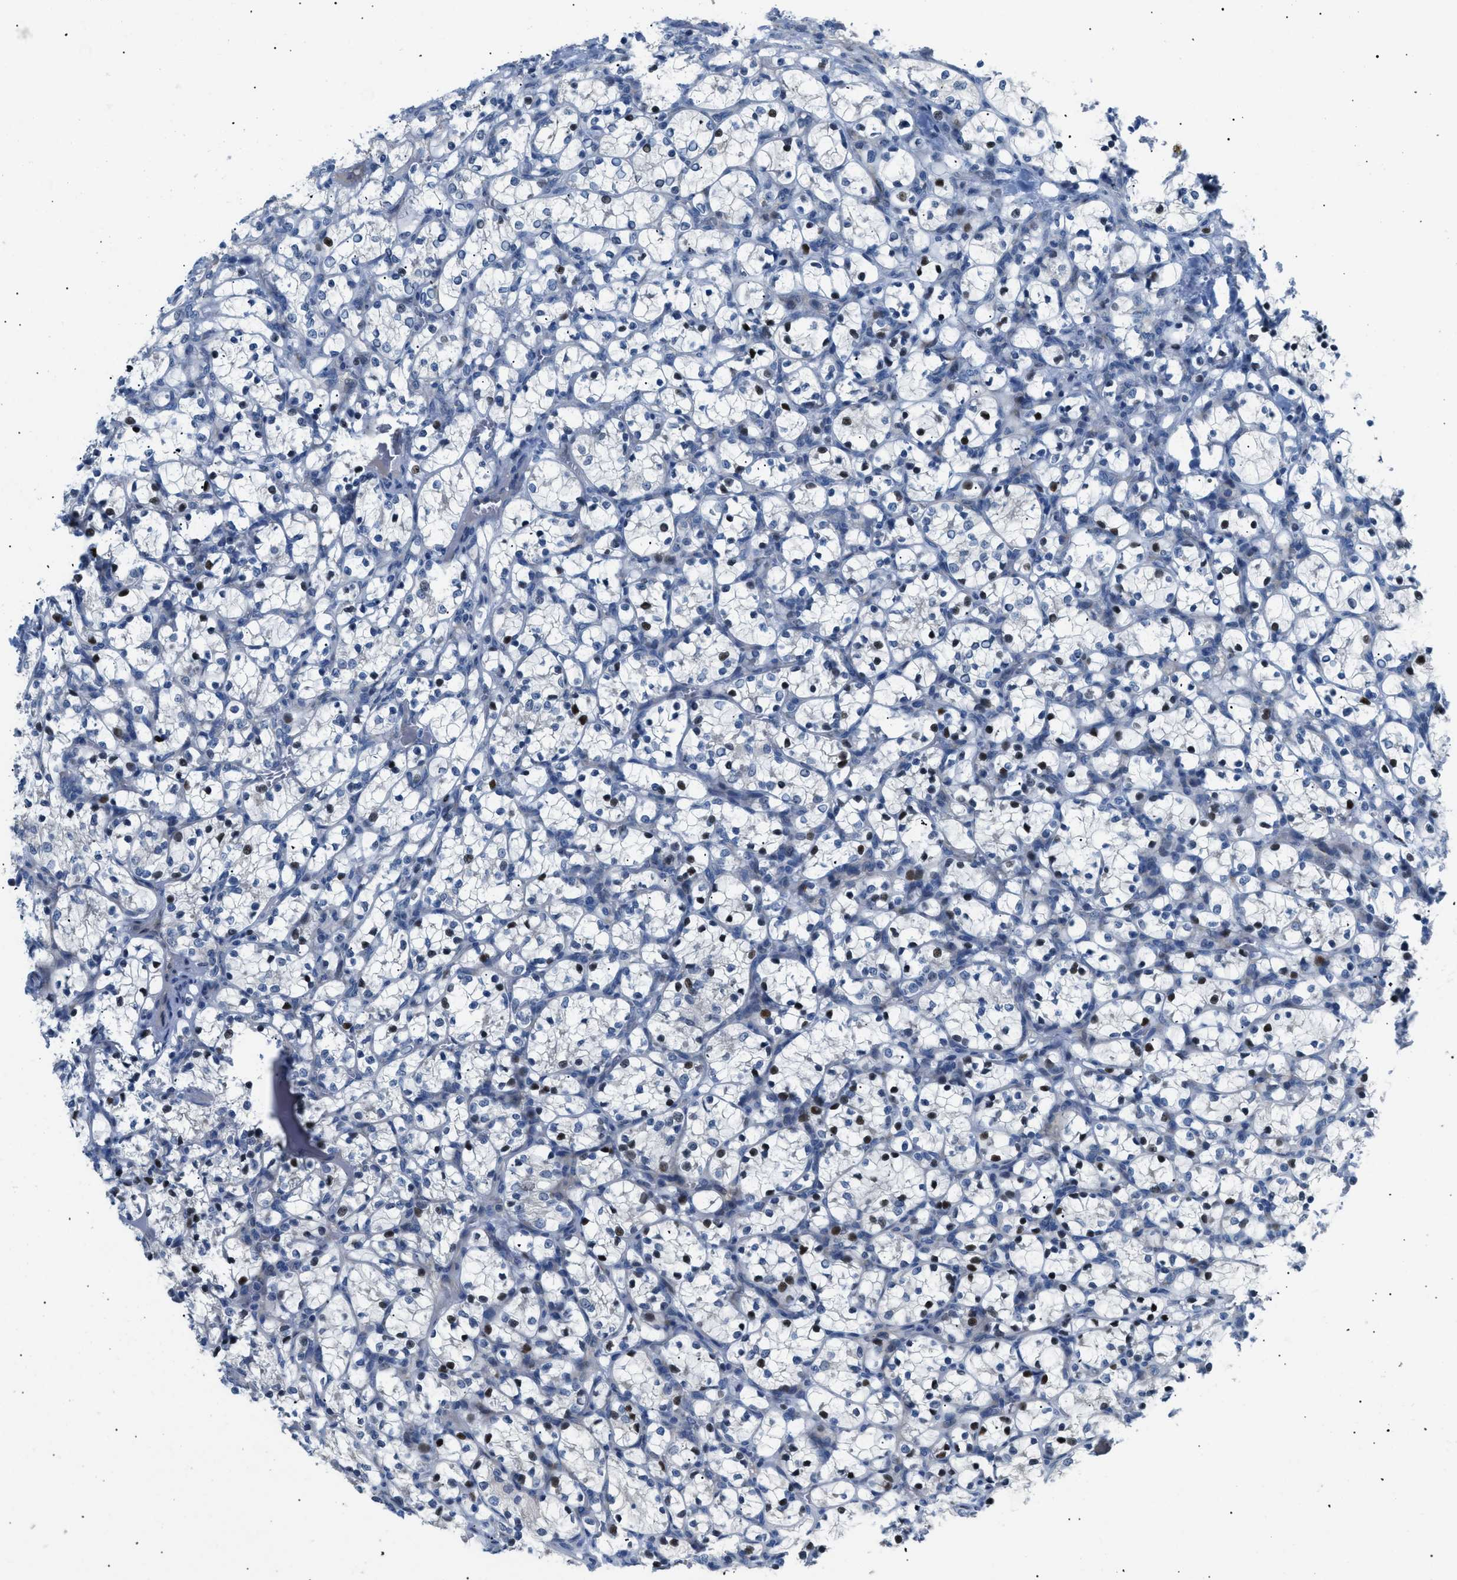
{"staining": {"intensity": "strong", "quantity": "<25%", "location": "nuclear"}, "tissue": "renal cancer", "cell_type": "Tumor cells", "image_type": "cancer", "snomed": [{"axis": "morphology", "description": "Adenocarcinoma, NOS"}, {"axis": "topography", "description": "Kidney"}], "caption": "Renal adenocarcinoma stained with a brown dye demonstrates strong nuclear positive positivity in about <25% of tumor cells.", "gene": "ICA1", "patient": {"sex": "female", "age": 69}}